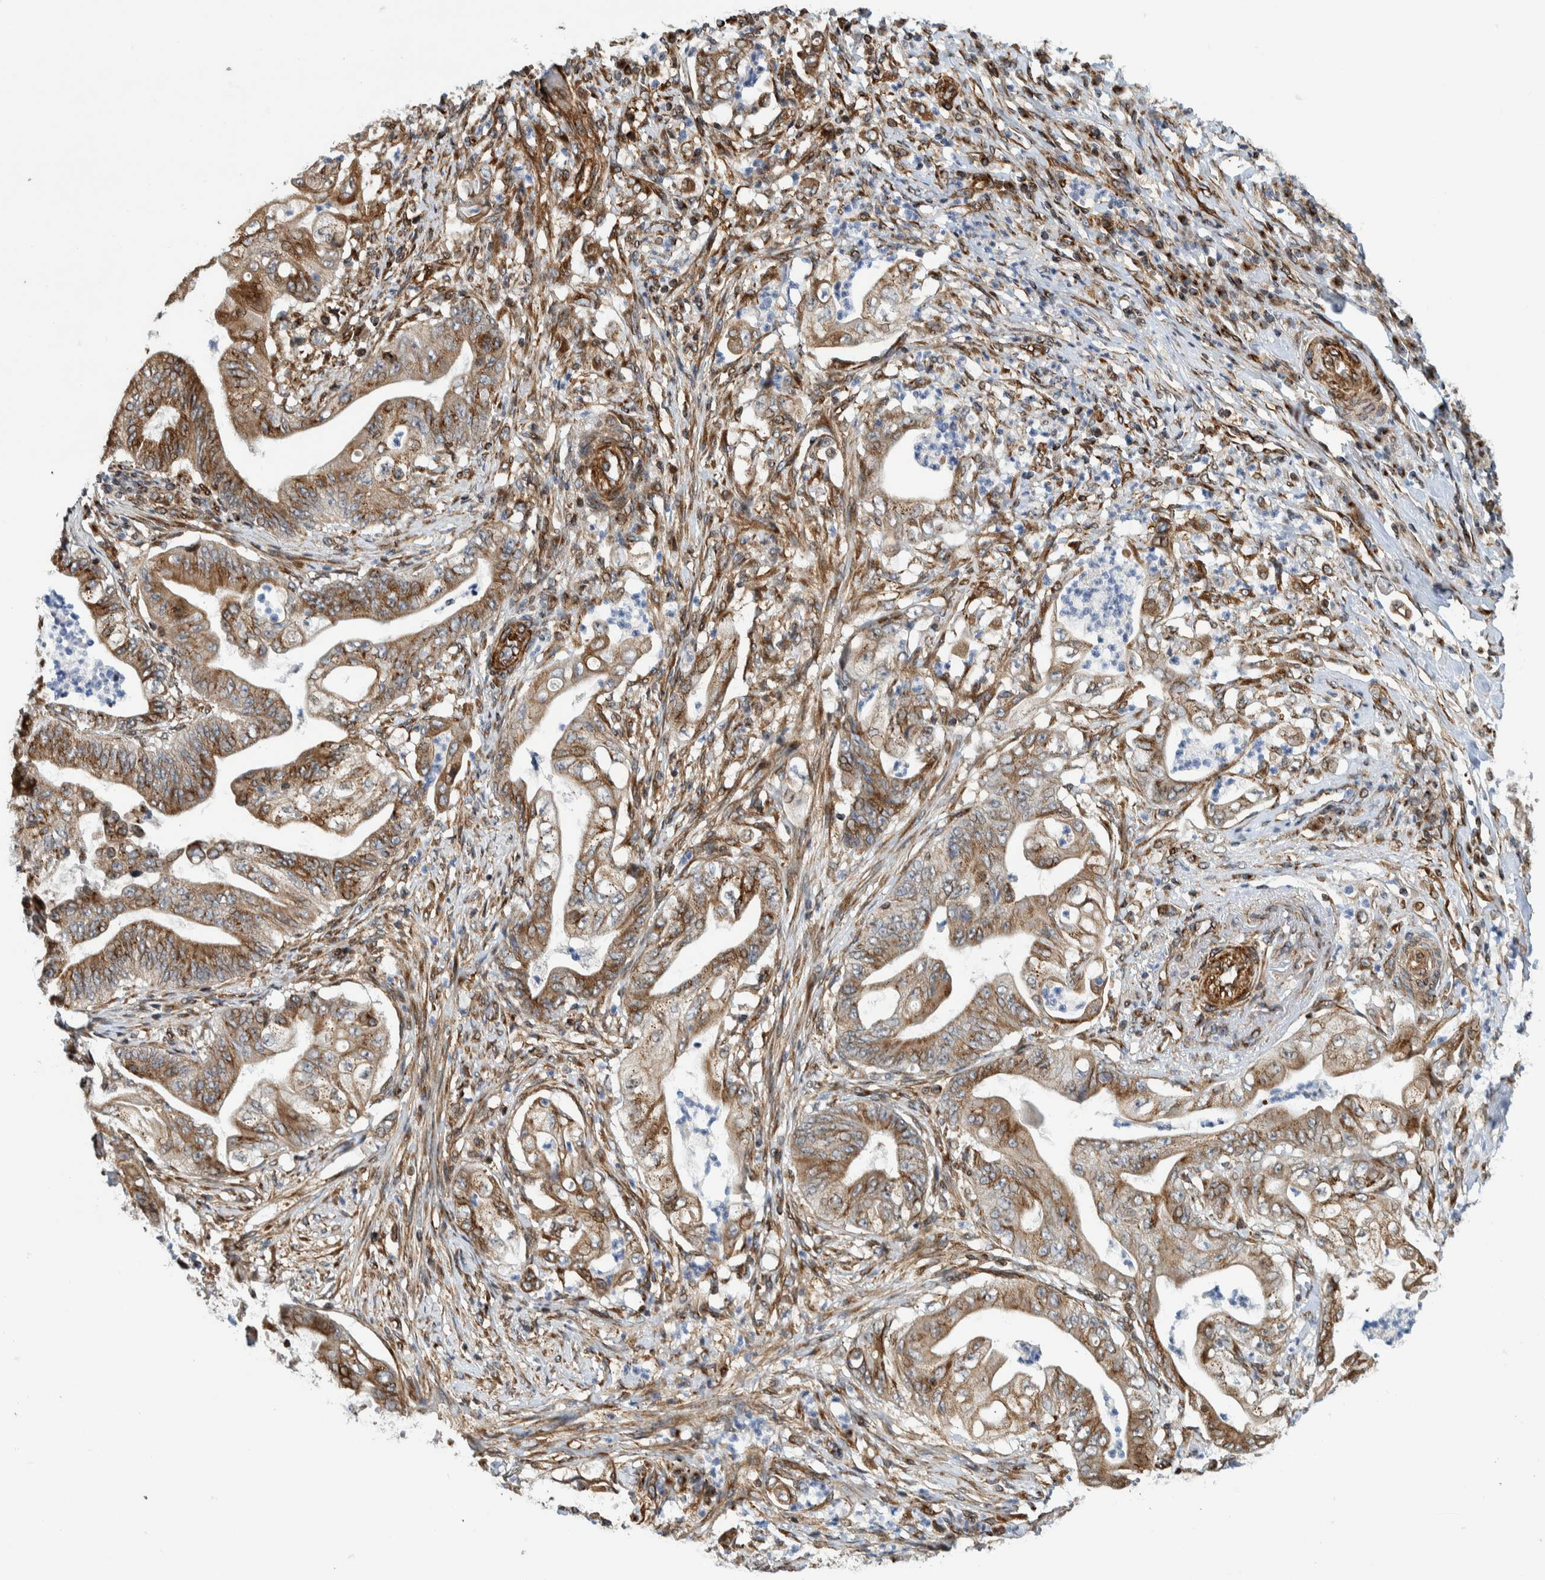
{"staining": {"intensity": "moderate", "quantity": ">75%", "location": "cytoplasmic/membranous"}, "tissue": "stomach cancer", "cell_type": "Tumor cells", "image_type": "cancer", "snomed": [{"axis": "morphology", "description": "Adenocarcinoma, NOS"}, {"axis": "topography", "description": "Stomach"}], "caption": "A high-resolution histopathology image shows immunohistochemistry staining of stomach cancer, which demonstrates moderate cytoplasmic/membranous staining in approximately >75% of tumor cells. (DAB (3,3'-diaminobenzidine) = brown stain, brightfield microscopy at high magnification).", "gene": "CCDC57", "patient": {"sex": "female", "age": 73}}